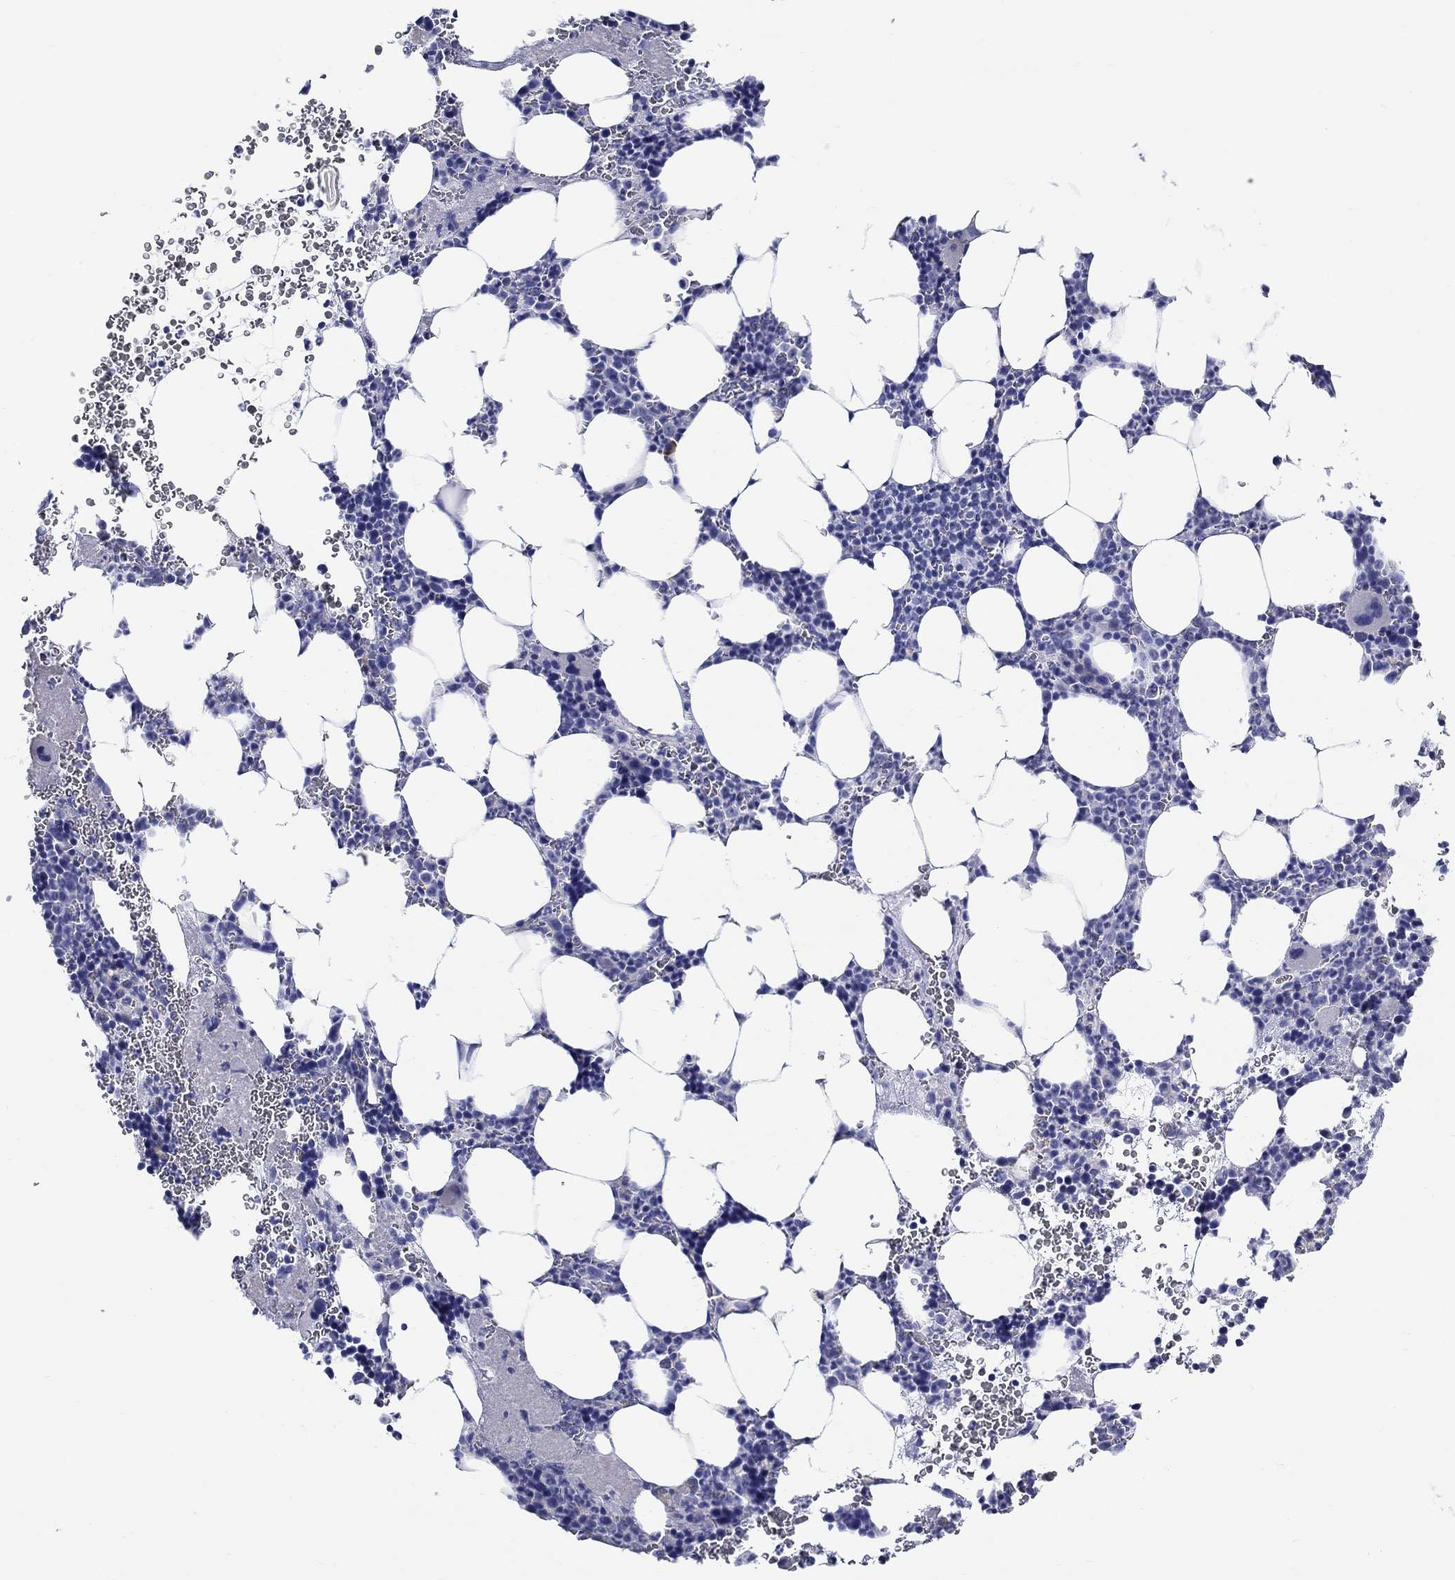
{"staining": {"intensity": "negative", "quantity": "none", "location": "none"}, "tissue": "bone marrow", "cell_type": "Hematopoietic cells", "image_type": "normal", "snomed": [{"axis": "morphology", "description": "Normal tissue, NOS"}, {"axis": "topography", "description": "Bone marrow"}], "caption": "Hematopoietic cells are negative for protein expression in unremarkable human bone marrow. The staining was performed using DAB (3,3'-diaminobenzidine) to visualize the protein expression in brown, while the nuclei were stained in blue with hematoxylin (Magnification: 20x).", "gene": "CRYGS", "patient": {"sex": "male", "age": 44}}